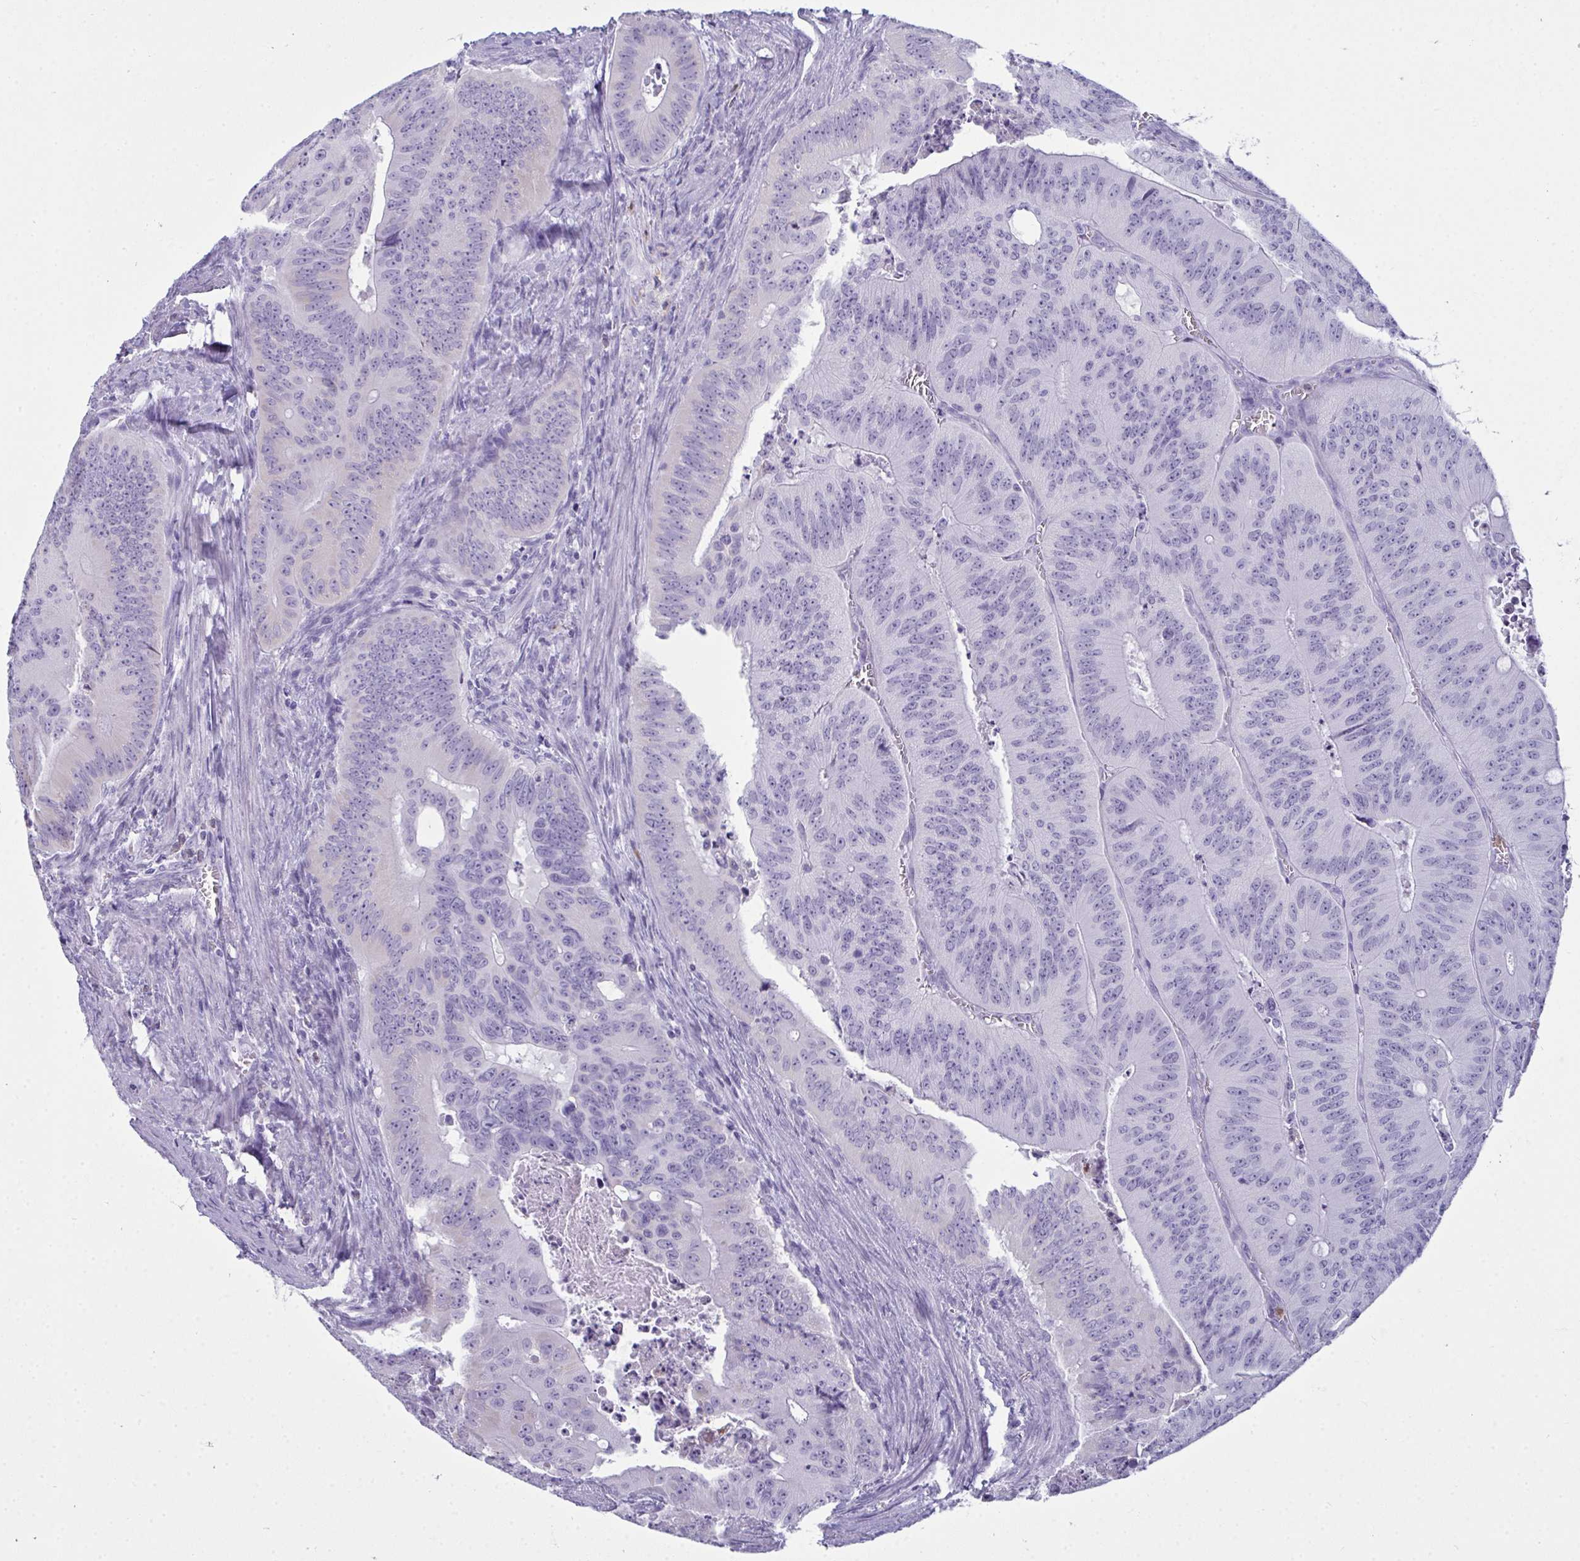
{"staining": {"intensity": "negative", "quantity": "none", "location": "none"}, "tissue": "colorectal cancer", "cell_type": "Tumor cells", "image_type": "cancer", "snomed": [{"axis": "morphology", "description": "Adenocarcinoma, NOS"}, {"axis": "topography", "description": "Colon"}], "caption": "Tumor cells show no significant staining in colorectal cancer (adenocarcinoma).", "gene": "SERPINB10", "patient": {"sex": "male", "age": 62}}